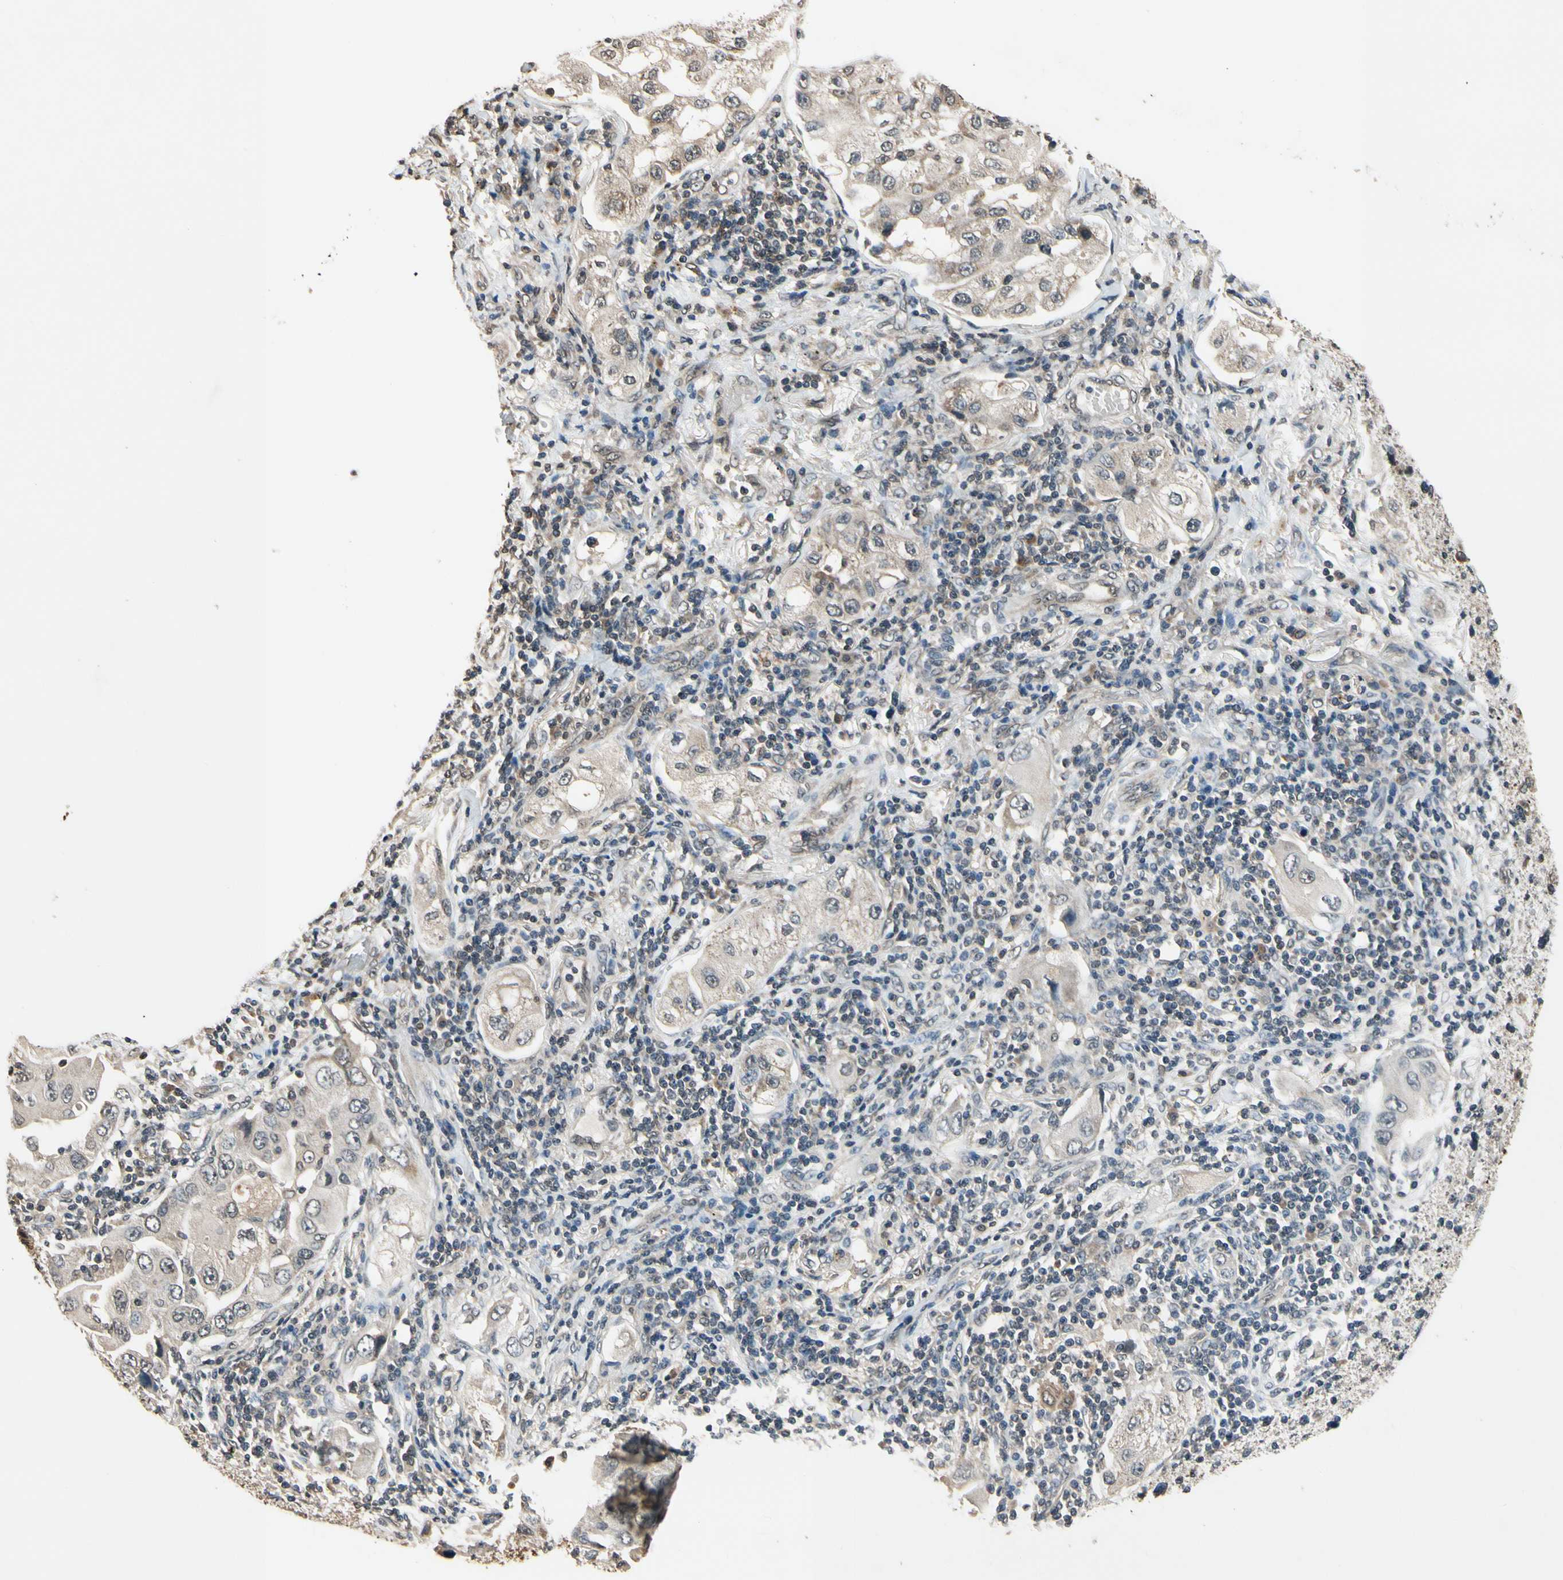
{"staining": {"intensity": "weak", "quantity": ">75%", "location": "cytoplasmic/membranous"}, "tissue": "lung cancer", "cell_type": "Tumor cells", "image_type": "cancer", "snomed": [{"axis": "morphology", "description": "Adenocarcinoma, NOS"}, {"axis": "topography", "description": "Lung"}], "caption": "Lung cancer (adenocarcinoma) stained with DAB (3,3'-diaminobenzidine) IHC shows low levels of weak cytoplasmic/membranous positivity in about >75% of tumor cells. The protein is stained brown, and the nuclei are stained in blue (DAB (3,3'-diaminobenzidine) IHC with brightfield microscopy, high magnification).", "gene": "GCLC", "patient": {"sex": "female", "age": 65}}